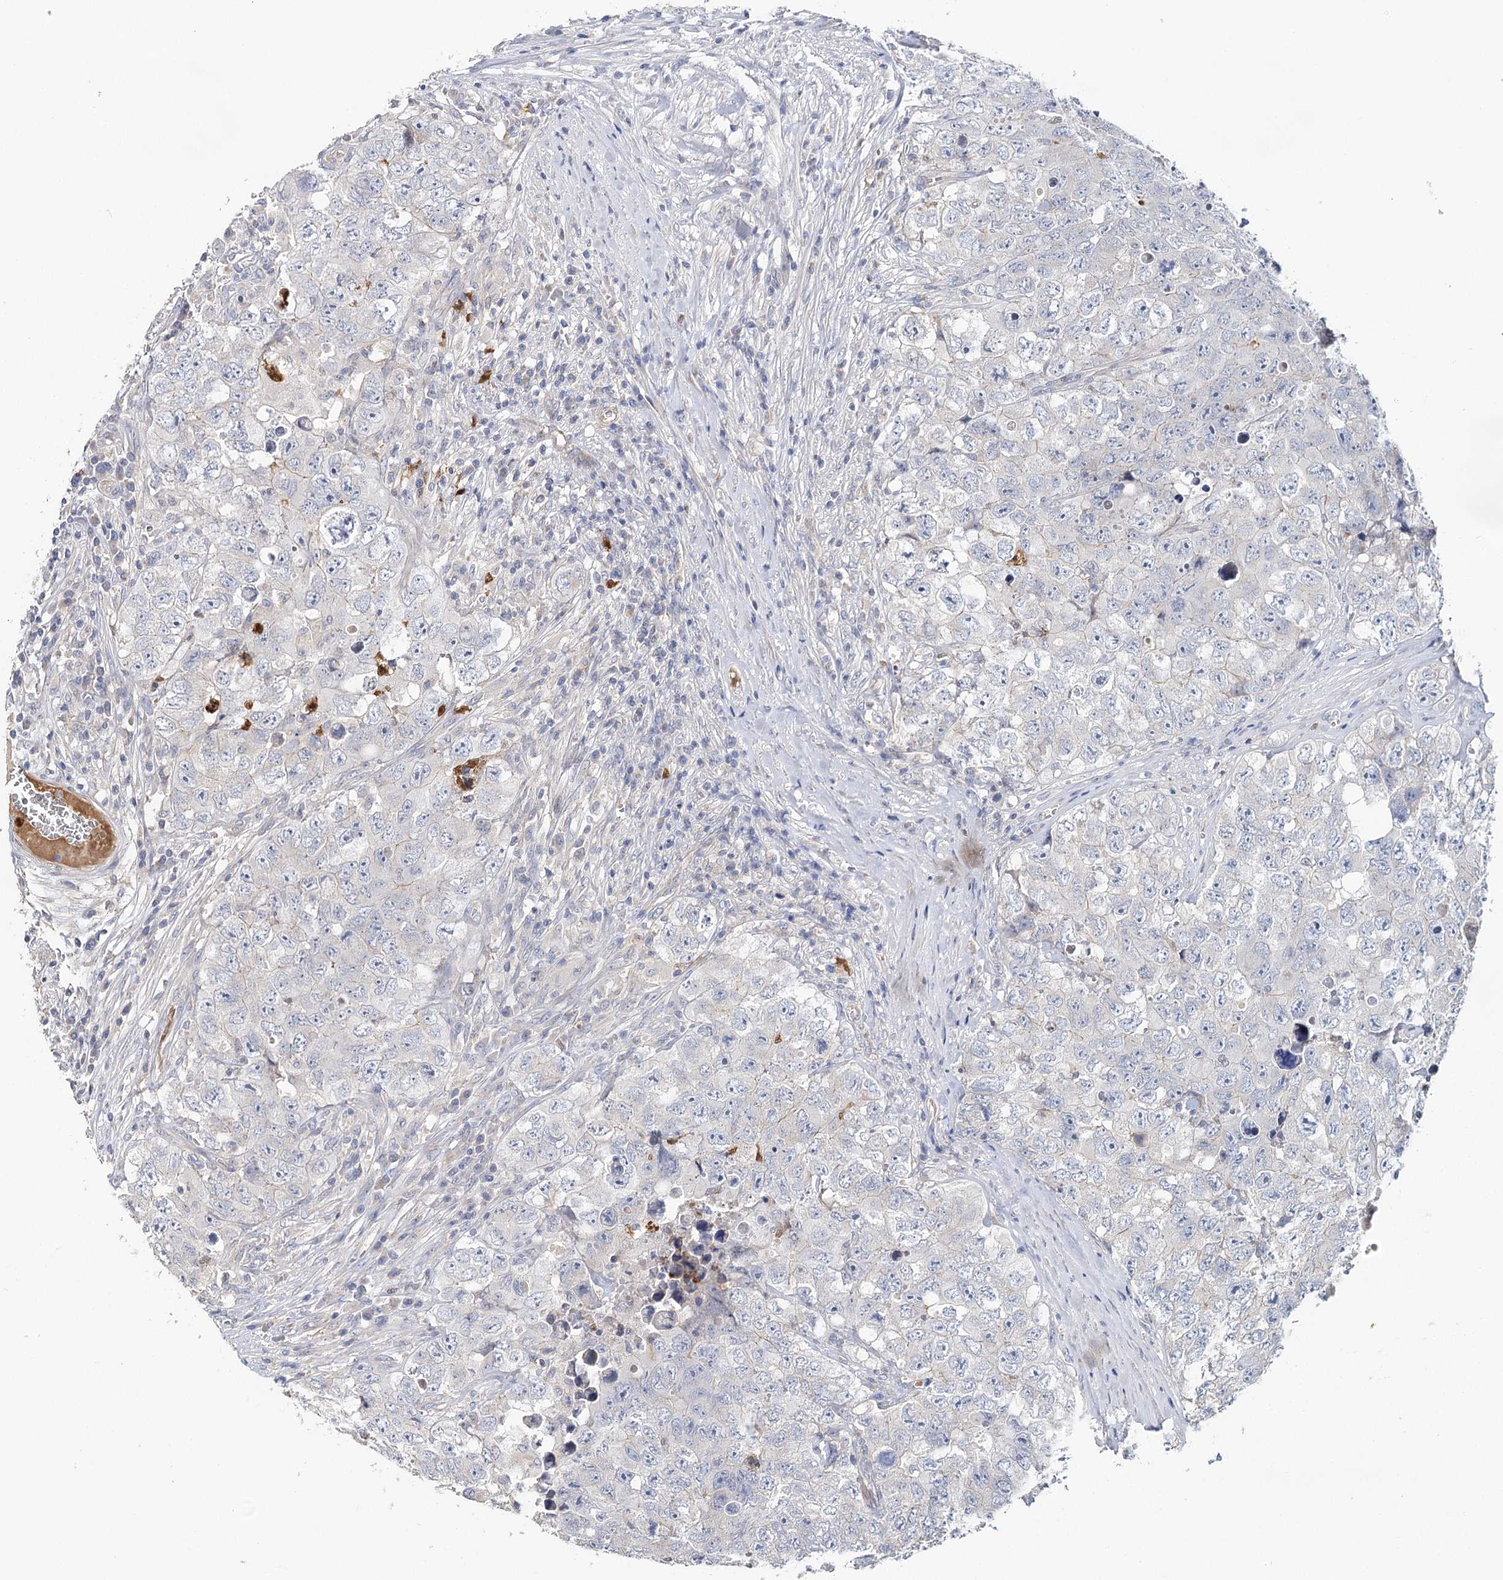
{"staining": {"intensity": "negative", "quantity": "none", "location": "none"}, "tissue": "testis cancer", "cell_type": "Tumor cells", "image_type": "cancer", "snomed": [{"axis": "morphology", "description": "Seminoma, NOS"}, {"axis": "morphology", "description": "Carcinoma, Embryonal, NOS"}, {"axis": "topography", "description": "Testis"}], "caption": "Protein analysis of testis embryonal carcinoma reveals no significant positivity in tumor cells.", "gene": "EPB41L5", "patient": {"sex": "male", "age": 43}}